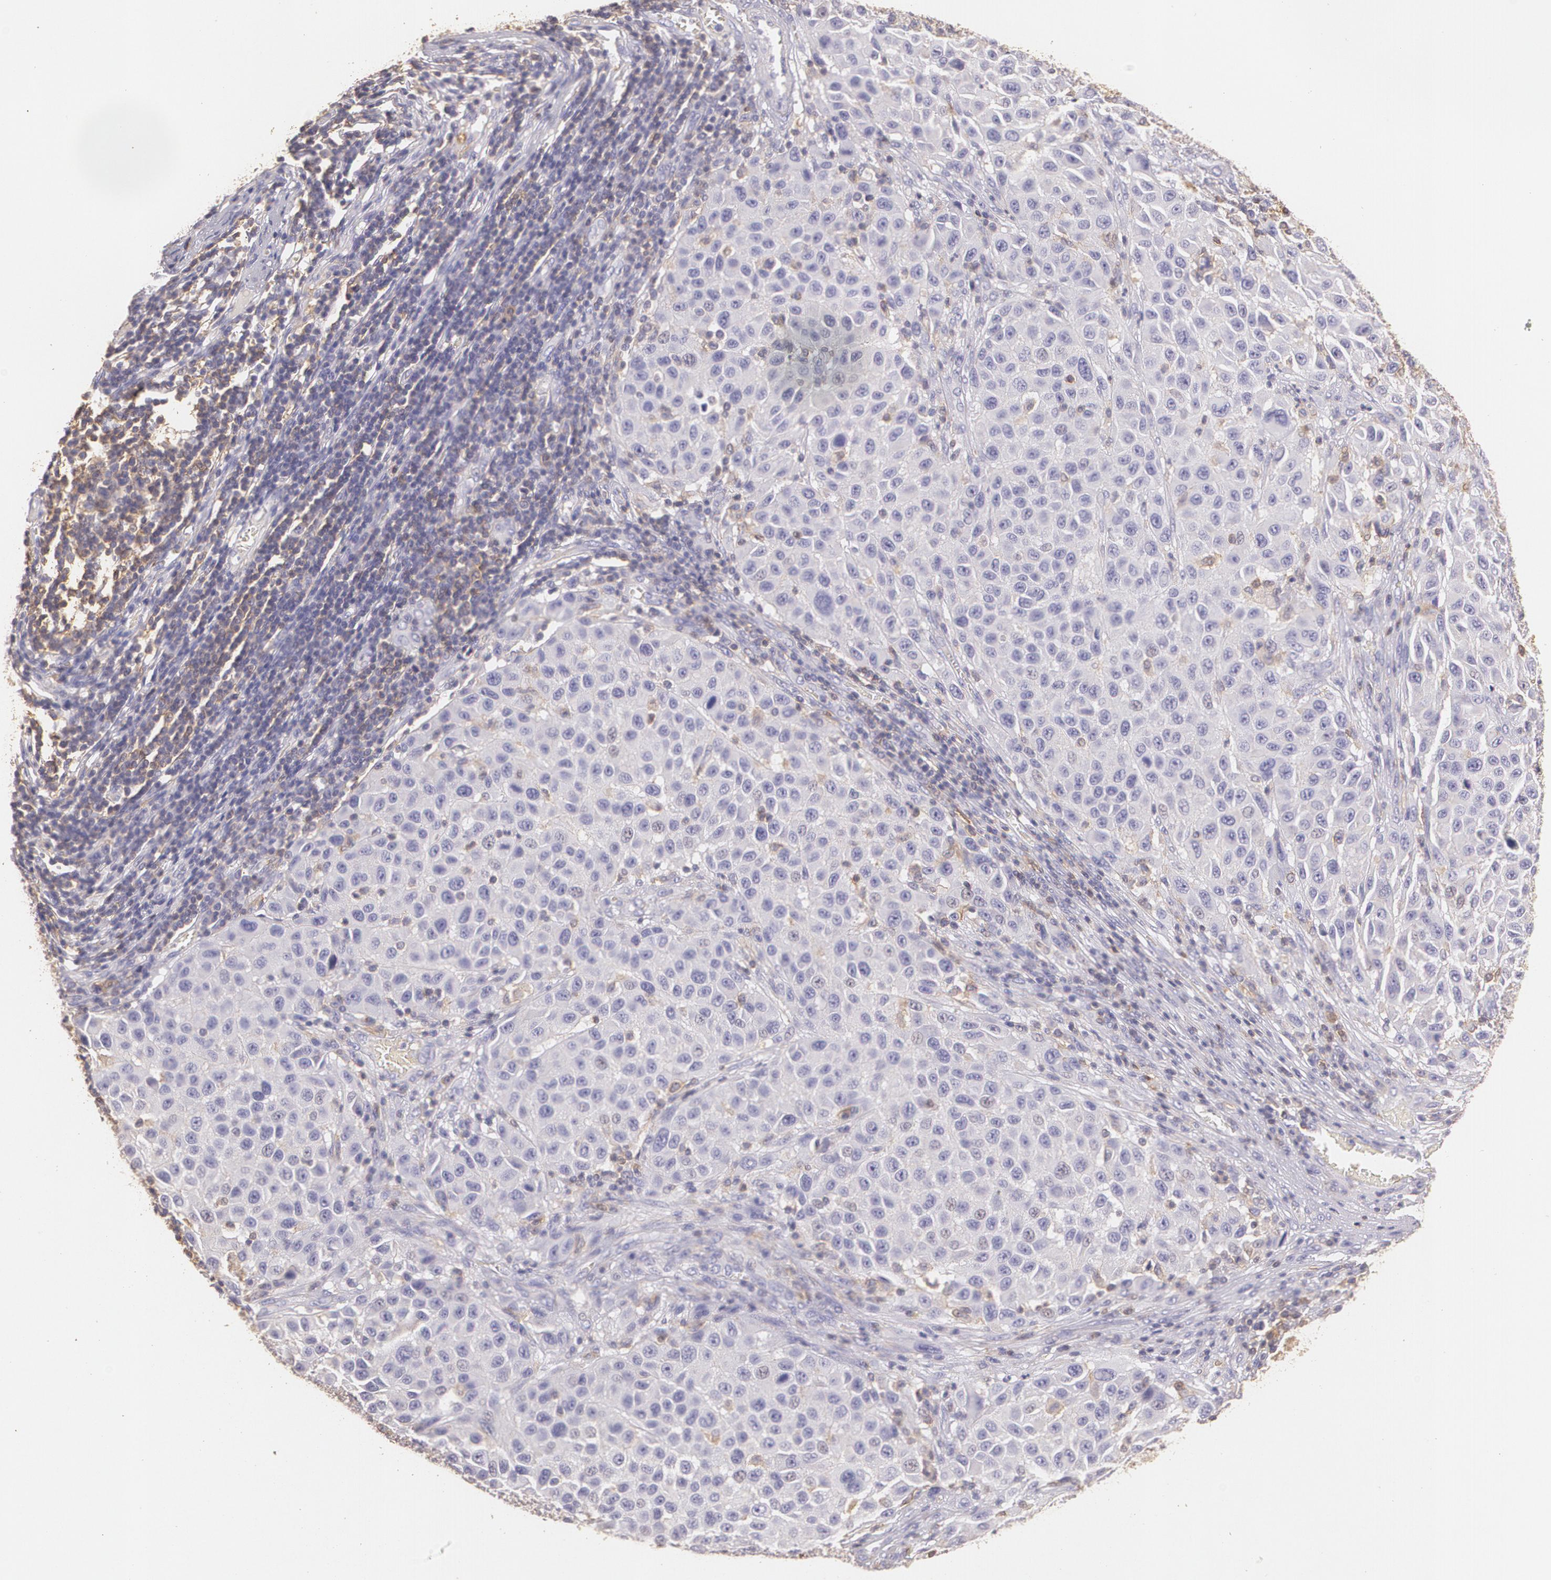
{"staining": {"intensity": "negative", "quantity": "none", "location": "none"}, "tissue": "melanoma", "cell_type": "Tumor cells", "image_type": "cancer", "snomed": [{"axis": "morphology", "description": "Malignant melanoma, Metastatic site"}, {"axis": "topography", "description": "Lymph node"}], "caption": "Tumor cells are negative for brown protein staining in melanoma.", "gene": "TGFBR1", "patient": {"sex": "male", "age": 61}}